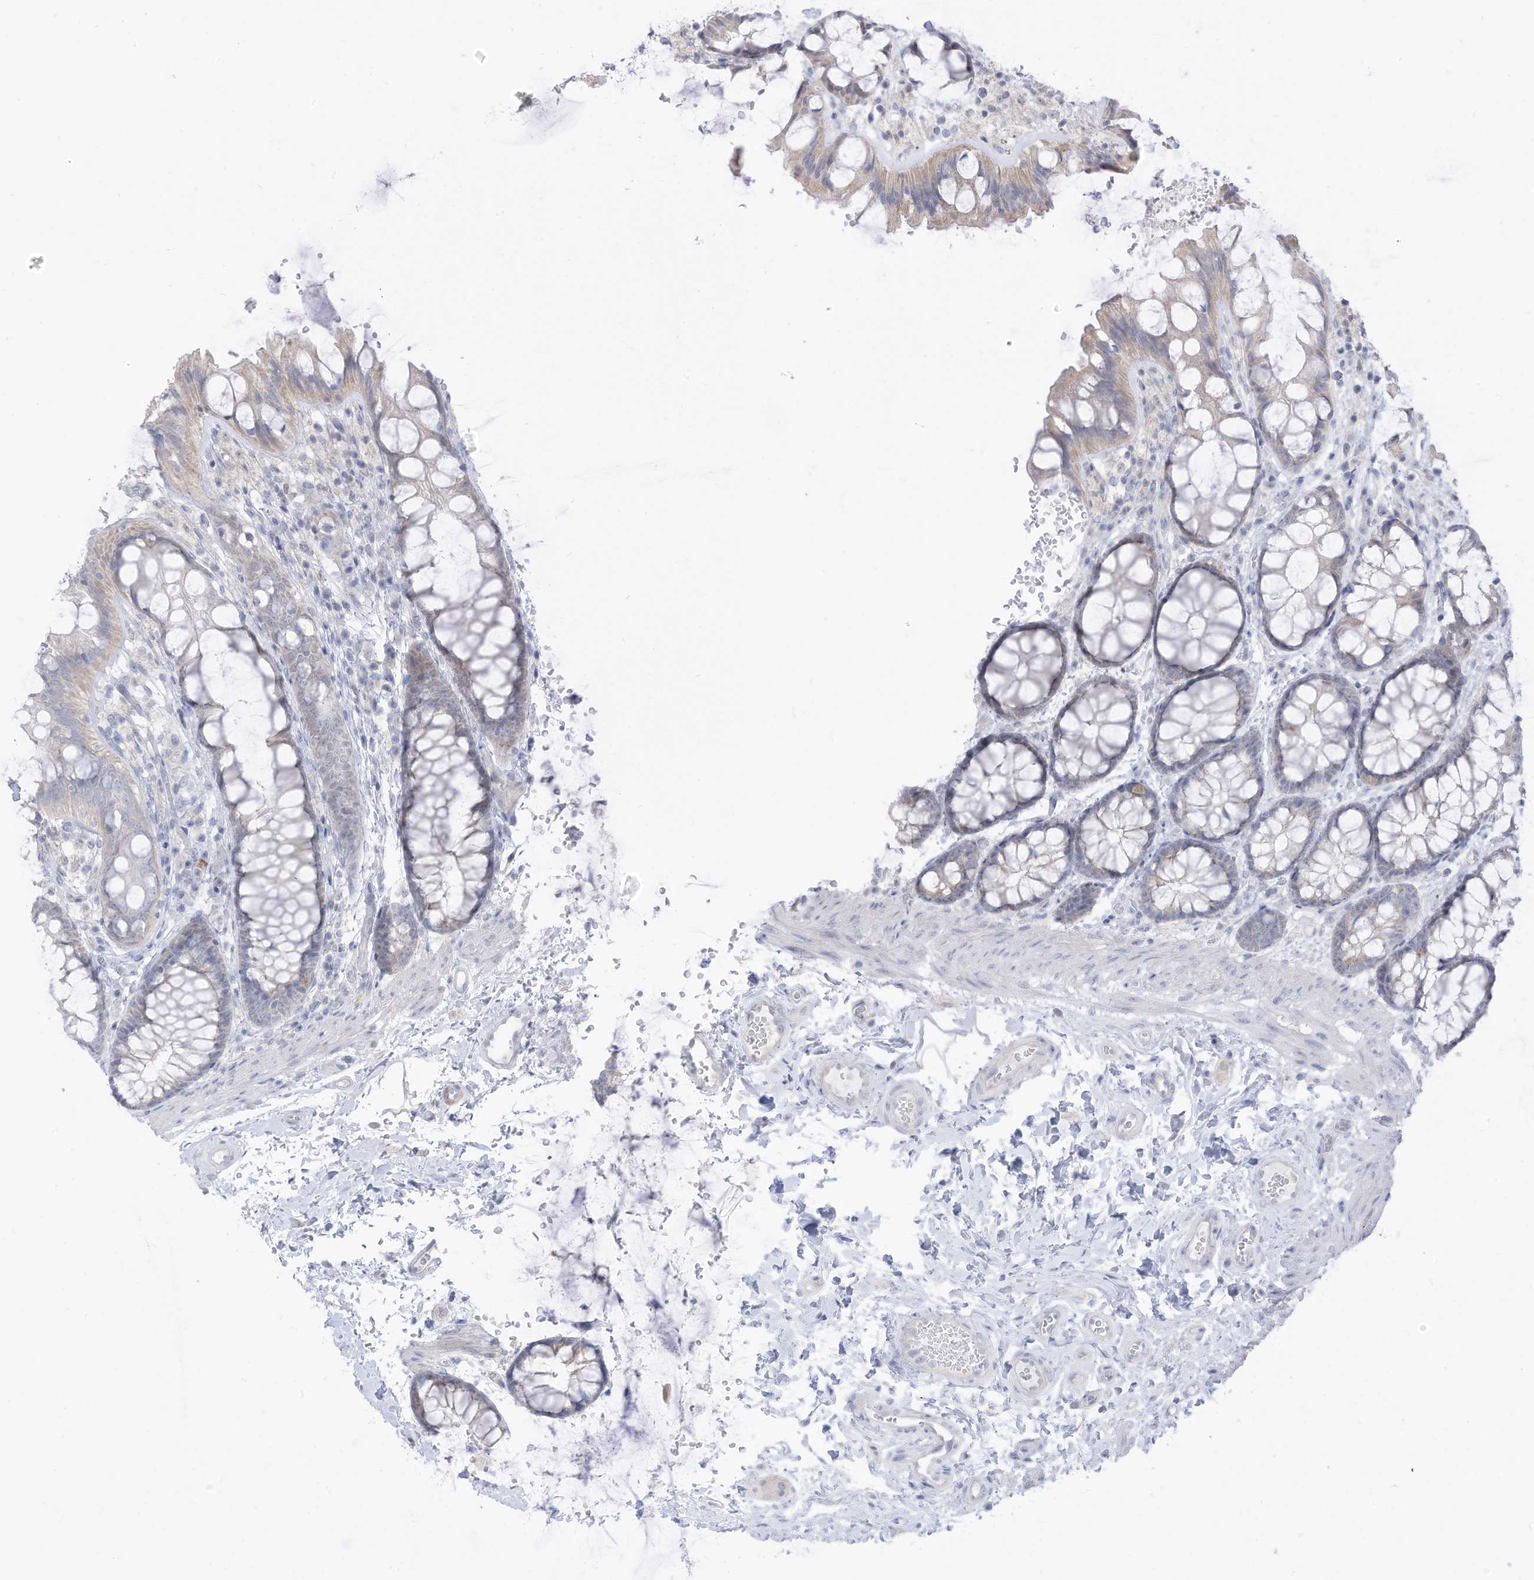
{"staining": {"intensity": "negative", "quantity": "none", "location": "none"}, "tissue": "colon", "cell_type": "Endothelial cells", "image_type": "normal", "snomed": [{"axis": "morphology", "description": "Normal tissue, NOS"}, {"axis": "topography", "description": "Colon"}], "caption": "High magnification brightfield microscopy of benign colon stained with DAB (3,3'-diaminobenzidine) (brown) and counterstained with hematoxylin (blue): endothelial cells show no significant expression.", "gene": "OGT", "patient": {"sex": "male", "age": 47}}